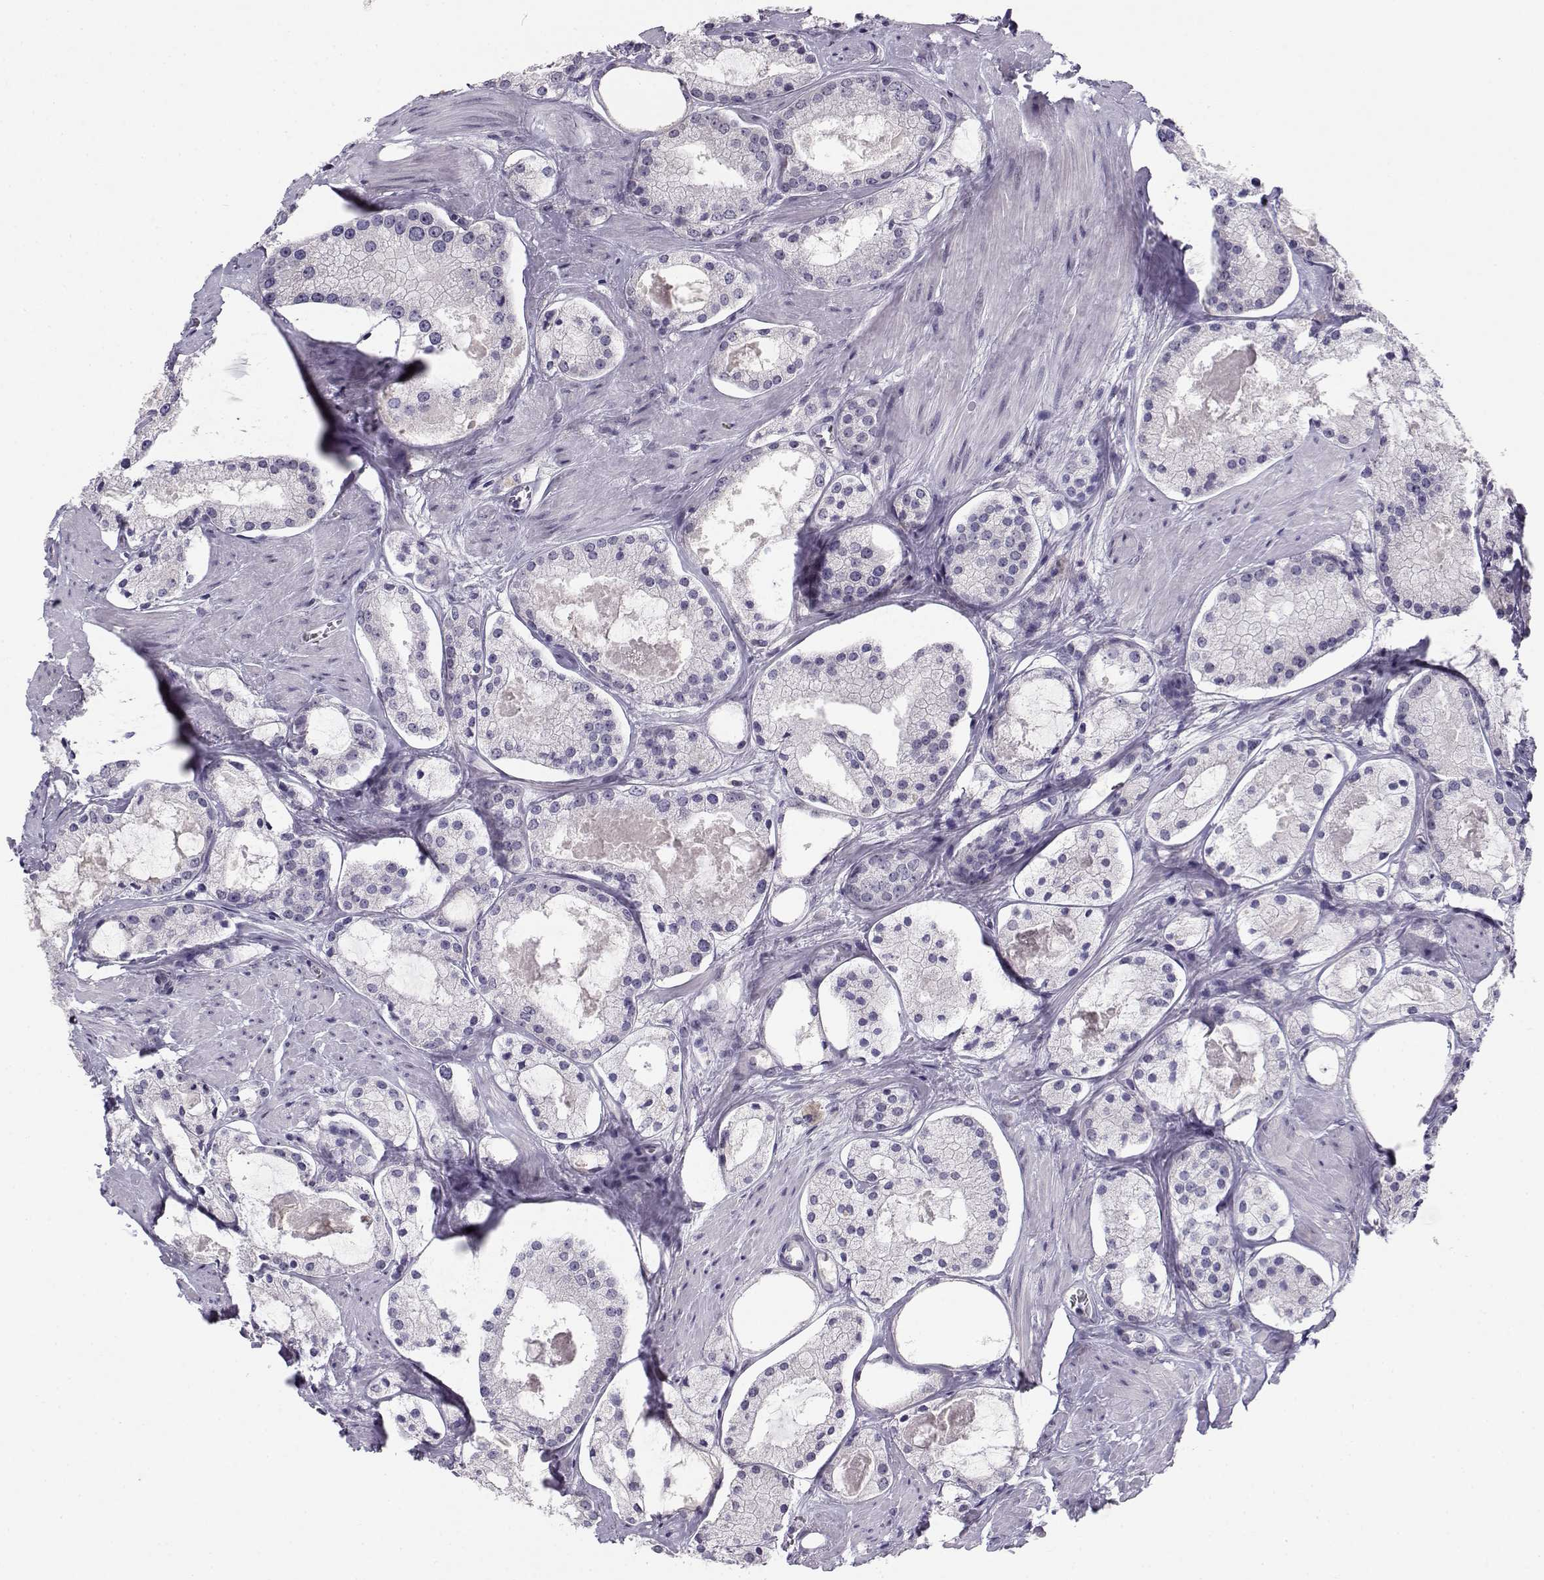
{"staining": {"intensity": "negative", "quantity": "none", "location": "none"}, "tissue": "prostate cancer", "cell_type": "Tumor cells", "image_type": "cancer", "snomed": [{"axis": "morphology", "description": "Adenocarcinoma, NOS"}, {"axis": "morphology", "description": "Adenocarcinoma, High grade"}, {"axis": "topography", "description": "Prostate"}], "caption": "High-grade adenocarcinoma (prostate) was stained to show a protein in brown. There is no significant staining in tumor cells.", "gene": "C16orf86", "patient": {"sex": "male", "age": 64}}